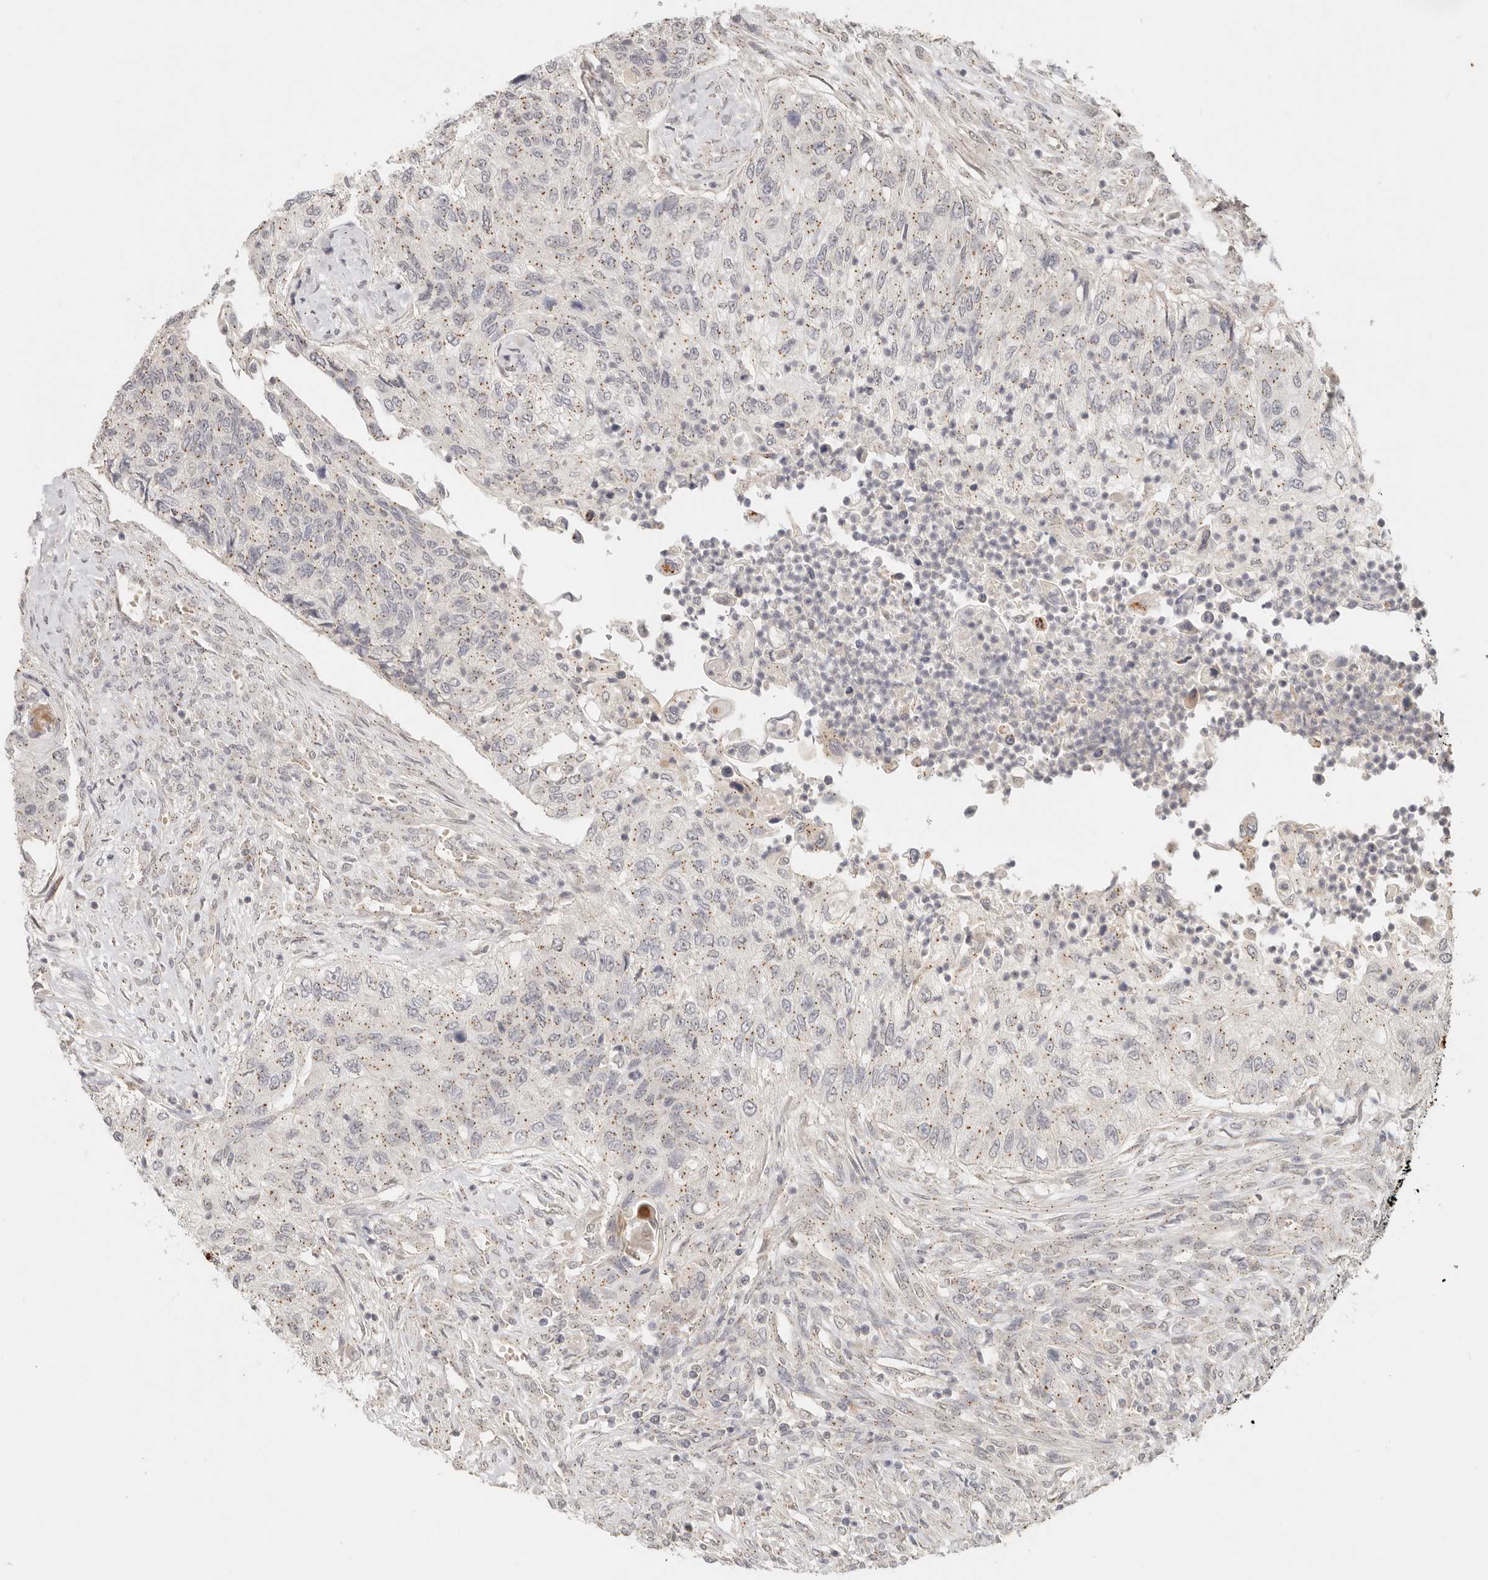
{"staining": {"intensity": "negative", "quantity": "none", "location": "none"}, "tissue": "urothelial cancer", "cell_type": "Tumor cells", "image_type": "cancer", "snomed": [{"axis": "morphology", "description": "Urothelial carcinoma, High grade"}, {"axis": "topography", "description": "Urinary bladder"}], "caption": "DAB (3,3'-diaminobenzidine) immunohistochemical staining of human urothelial cancer reveals no significant expression in tumor cells.", "gene": "LMO4", "patient": {"sex": "female", "age": 60}}